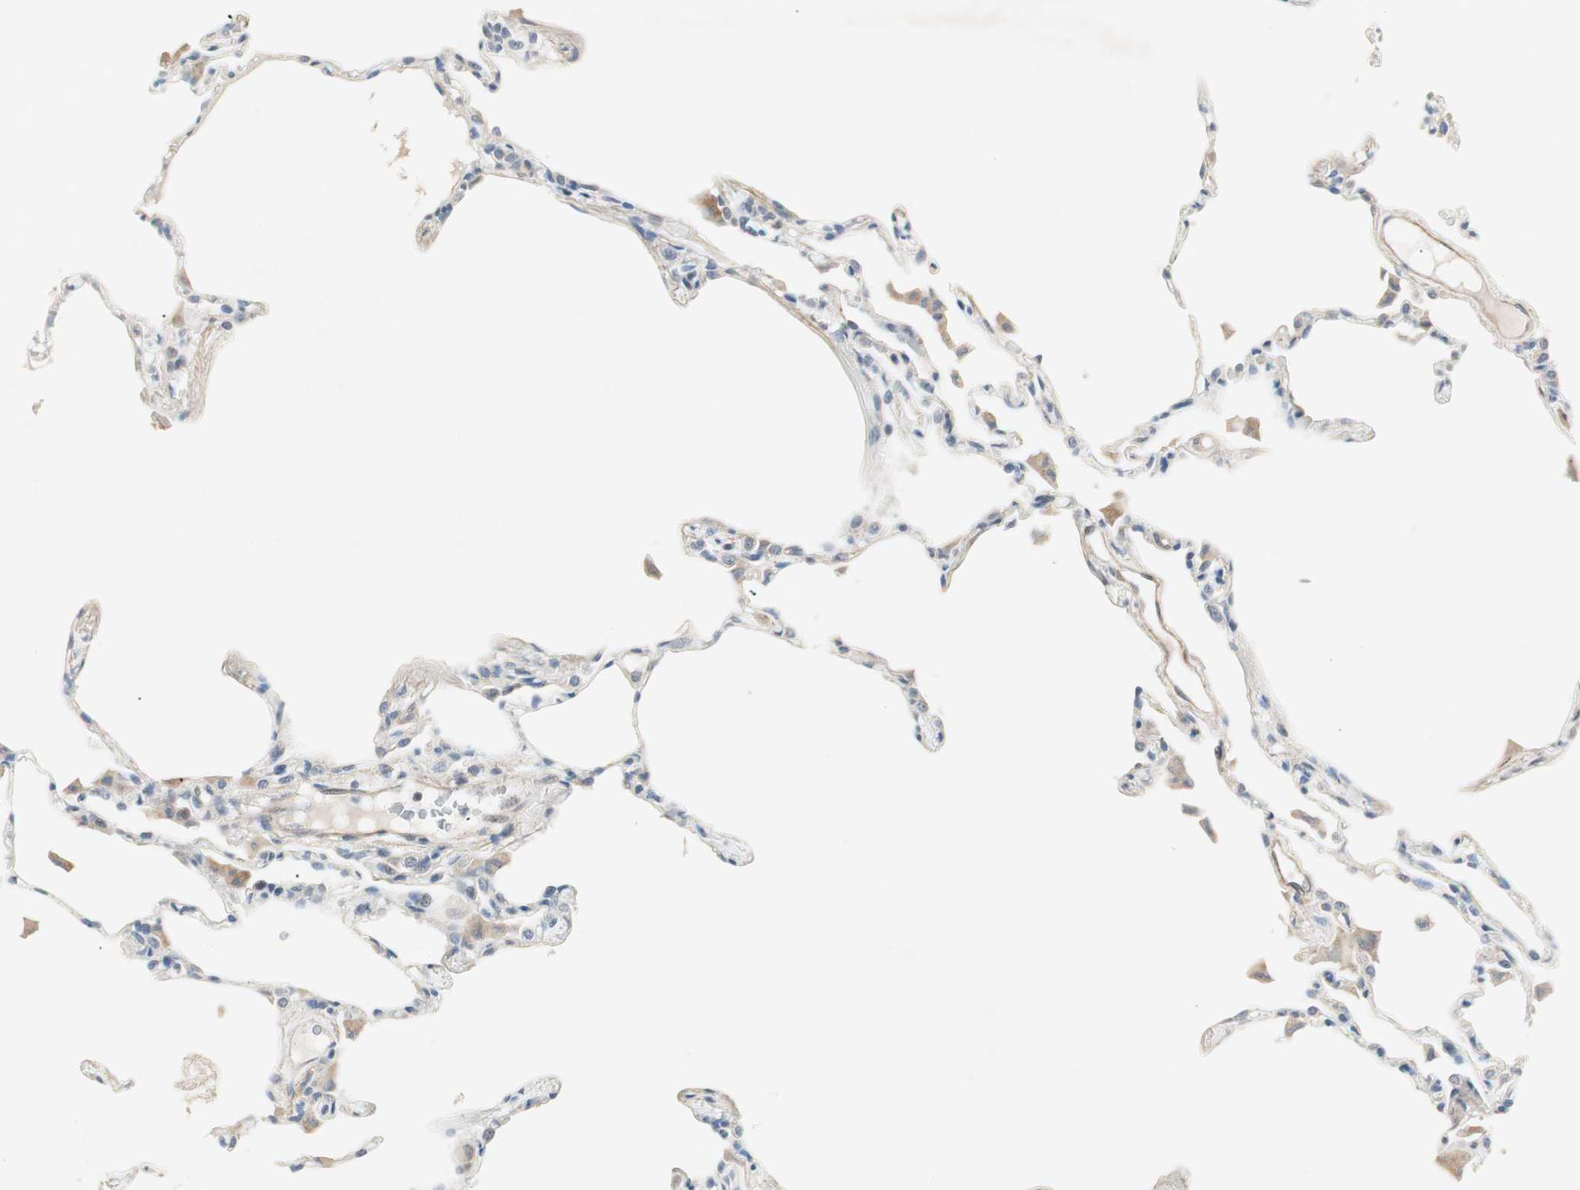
{"staining": {"intensity": "negative", "quantity": "none", "location": "none"}, "tissue": "lung", "cell_type": "Alveolar cells", "image_type": "normal", "snomed": [{"axis": "morphology", "description": "Normal tissue, NOS"}, {"axis": "topography", "description": "Lung"}], "caption": "An image of human lung is negative for staining in alveolar cells. Nuclei are stained in blue.", "gene": "ITGB4", "patient": {"sex": "female", "age": 49}}